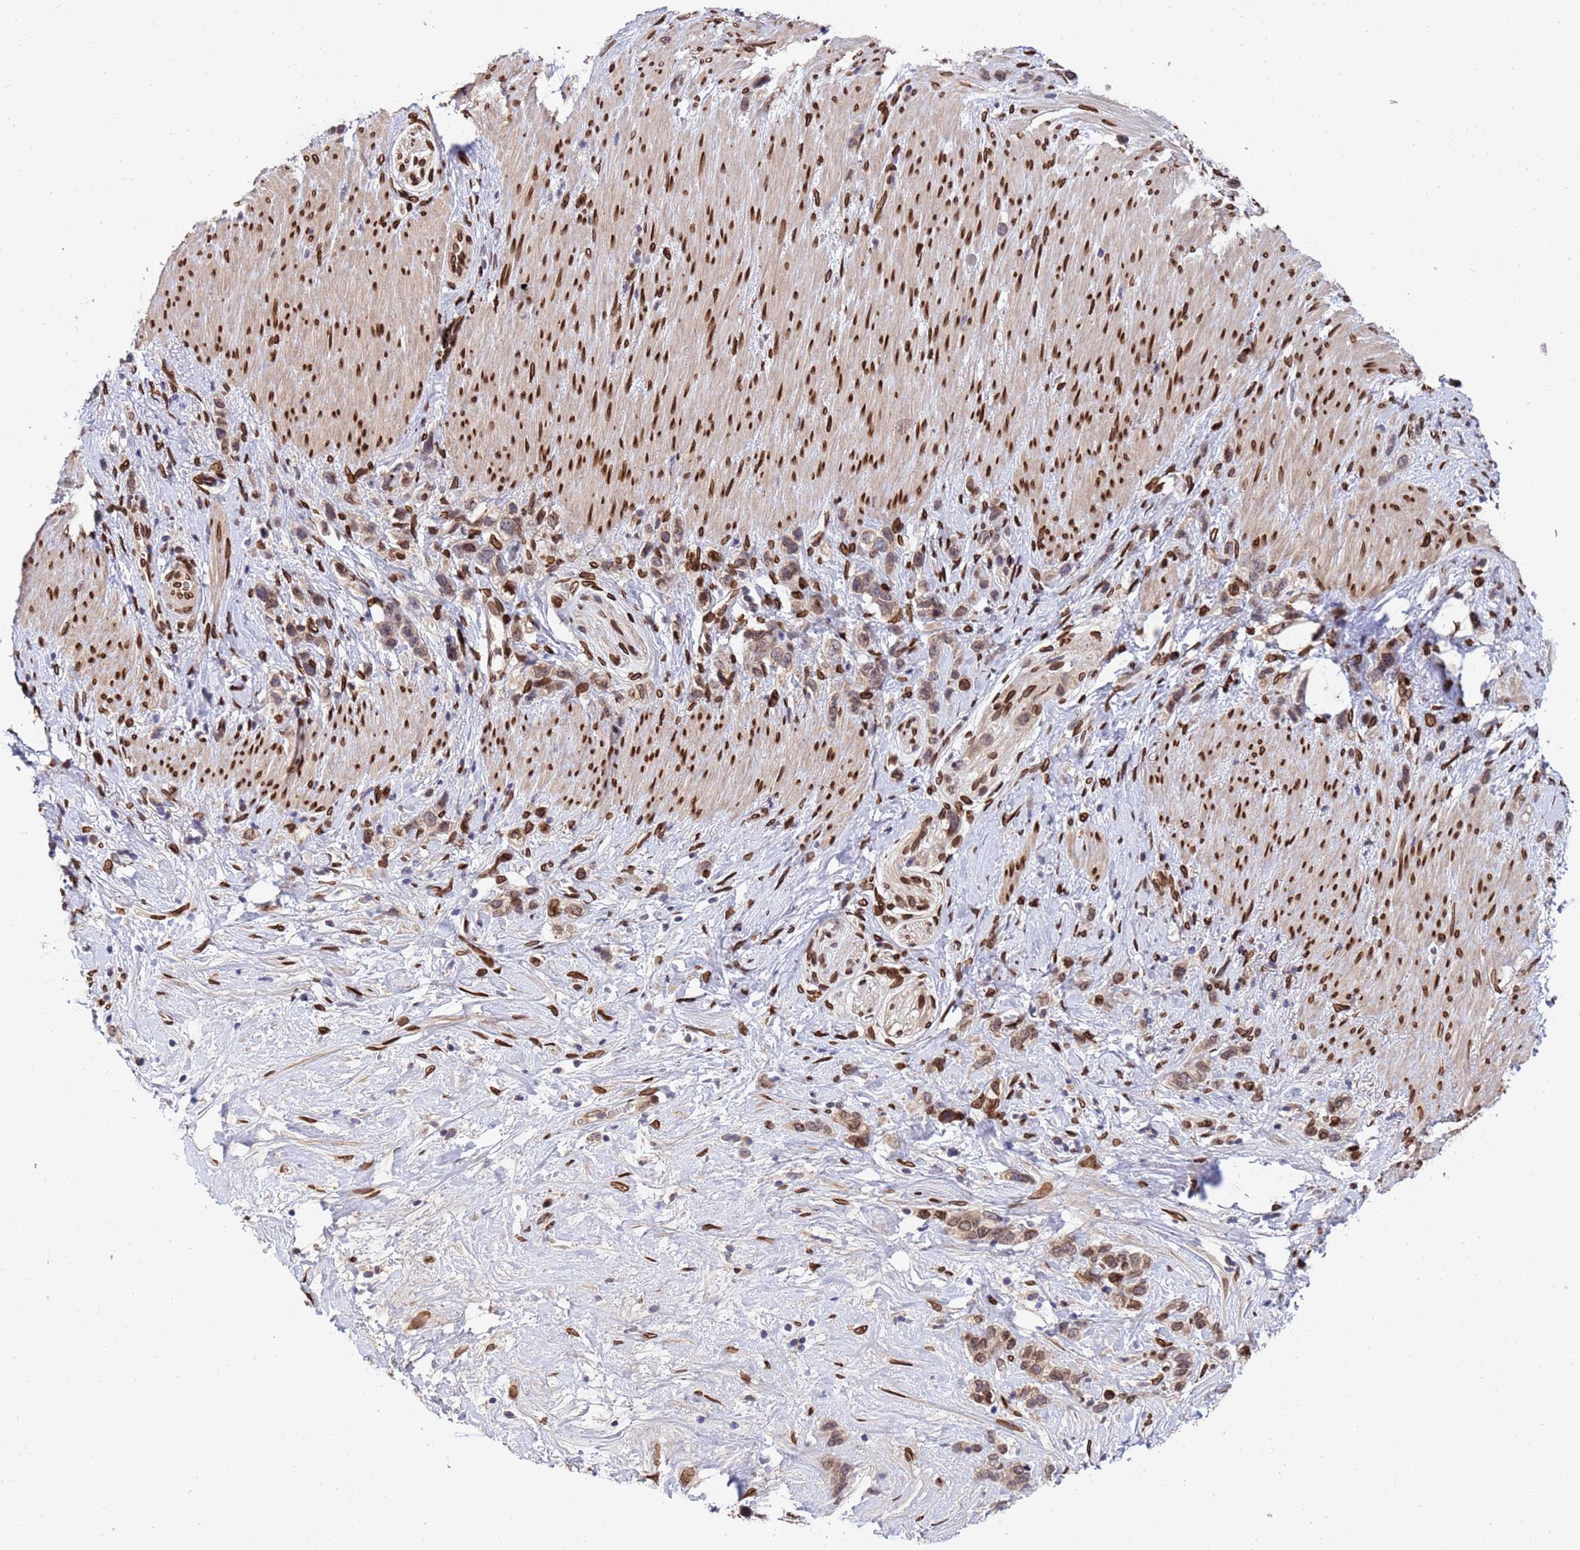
{"staining": {"intensity": "weak", "quantity": "25%-75%", "location": "cytoplasmic/membranous,nuclear"}, "tissue": "stomach cancer", "cell_type": "Tumor cells", "image_type": "cancer", "snomed": [{"axis": "morphology", "description": "Adenocarcinoma, NOS"}, {"axis": "topography", "description": "Stomach"}], "caption": "IHC photomicrograph of neoplastic tissue: human stomach cancer stained using IHC reveals low levels of weak protein expression localized specifically in the cytoplasmic/membranous and nuclear of tumor cells, appearing as a cytoplasmic/membranous and nuclear brown color.", "gene": "GPR135", "patient": {"sex": "female", "age": 65}}